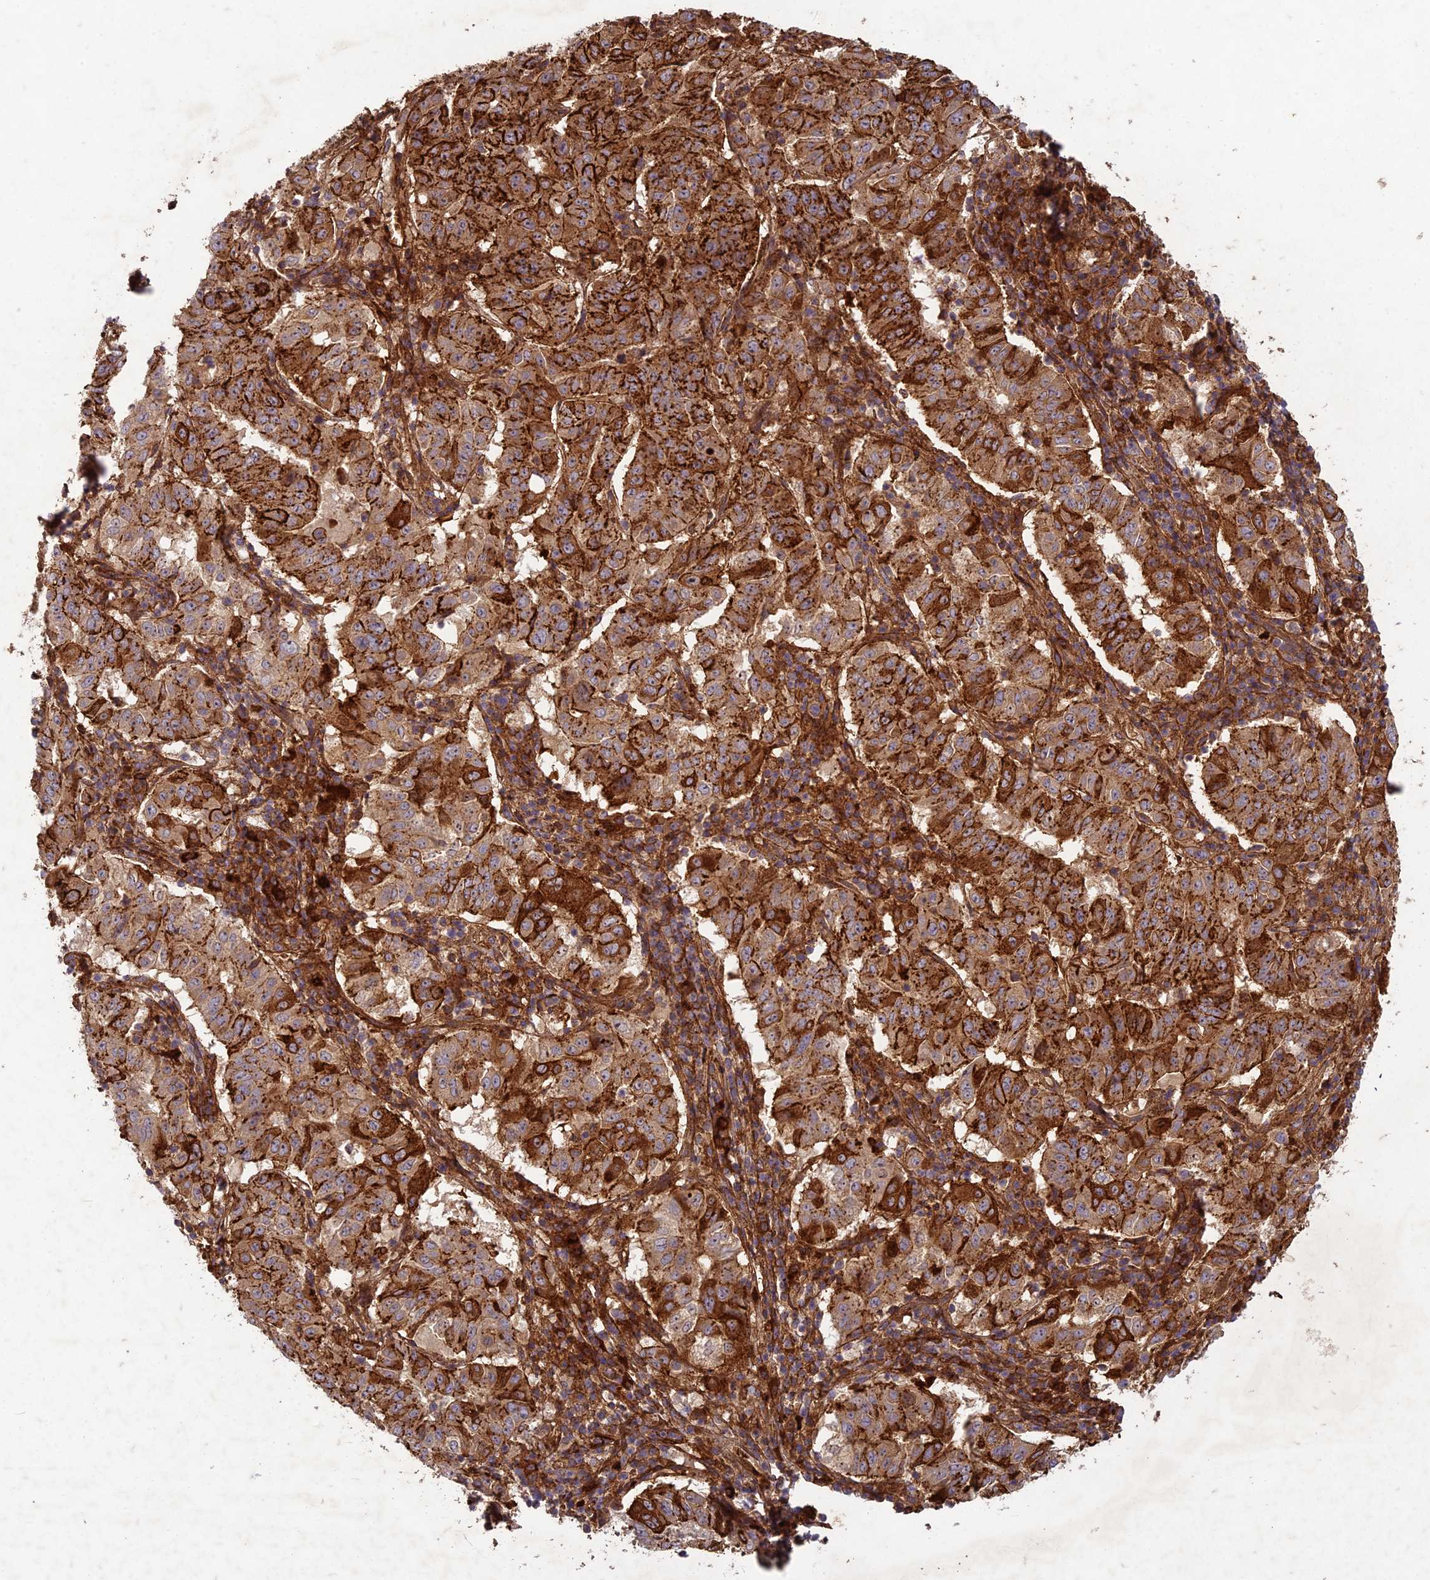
{"staining": {"intensity": "strong", "quantity": ">75%", "location": "cytoplasmic/membranous"}, "tissue": "pancreatic cancer", "cell_type": "Tumor cells", "image_type": "cancer", "snomed": [{"axis": "morphology", "description": "Adenocarcinoma, NOS"}, {"axis": "topography", "description": "Pancreas"}], "caption": "A high-resolution micrograph shows IHC staining of pancreatic cancer (adenocarcinoma), which exhibits strong cytoplasmic/membranous staining in approximately >75% of tumor cells.", "gene": "TCF25", "patient": {"sex": "male", "age": 63}}